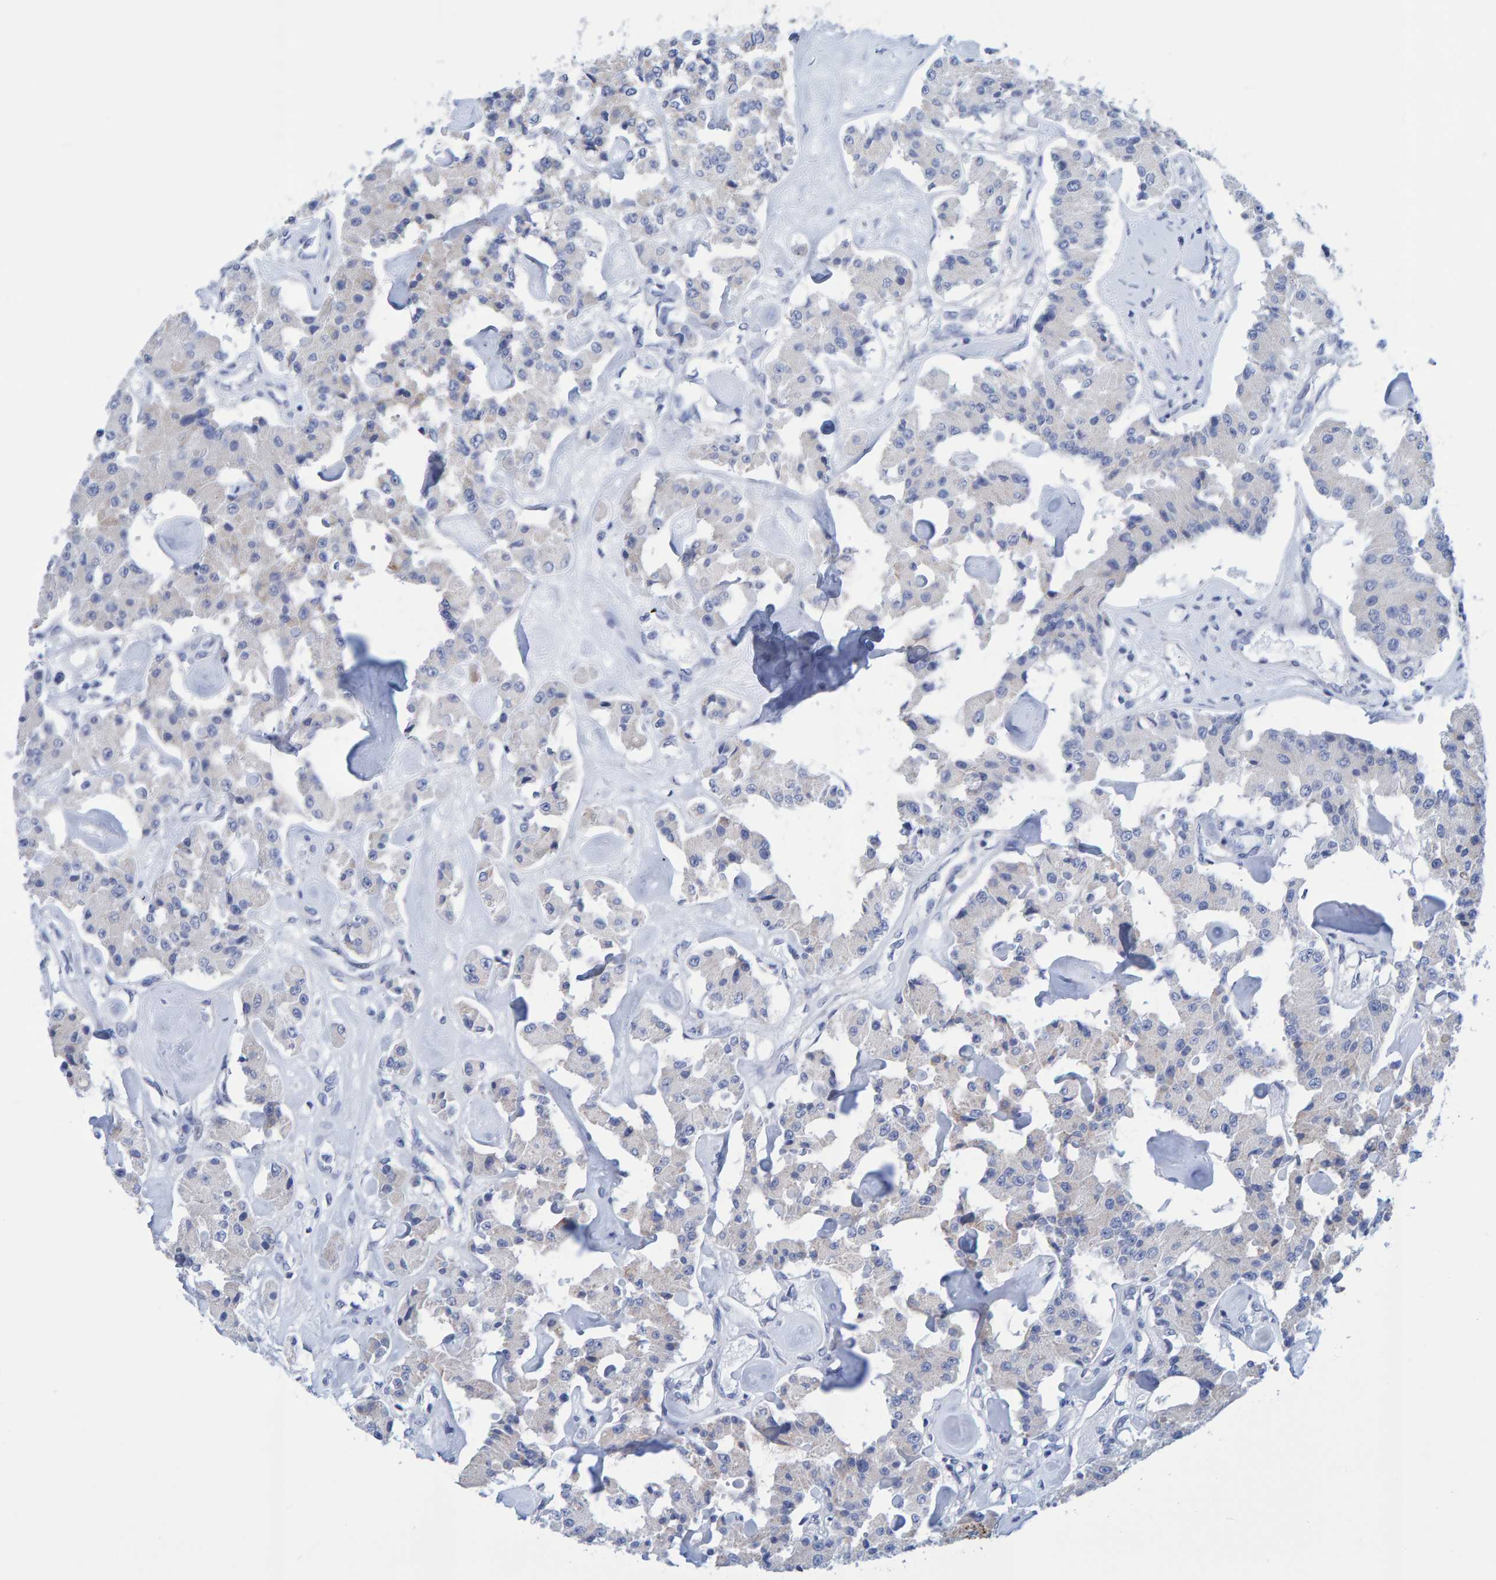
{"staining": {"intensity": "negative", "quantity": "none", "location": "none"}, "tissue": "carcinoid", "cell_type": "Tumor cells", "image_type": "cancer", "snomed": [{"axis": "morphology", "description": "Carcinoid, malignant, NOS"}, {"axis": "topography", "description": "Pancreas"}], "caption": "Malignant carcinoid was stained to show a protein in brown. There is no significant expression in tumor cells.", "gene": "JAKMIP3", "patient": {"sex": "male", "age": 41}}